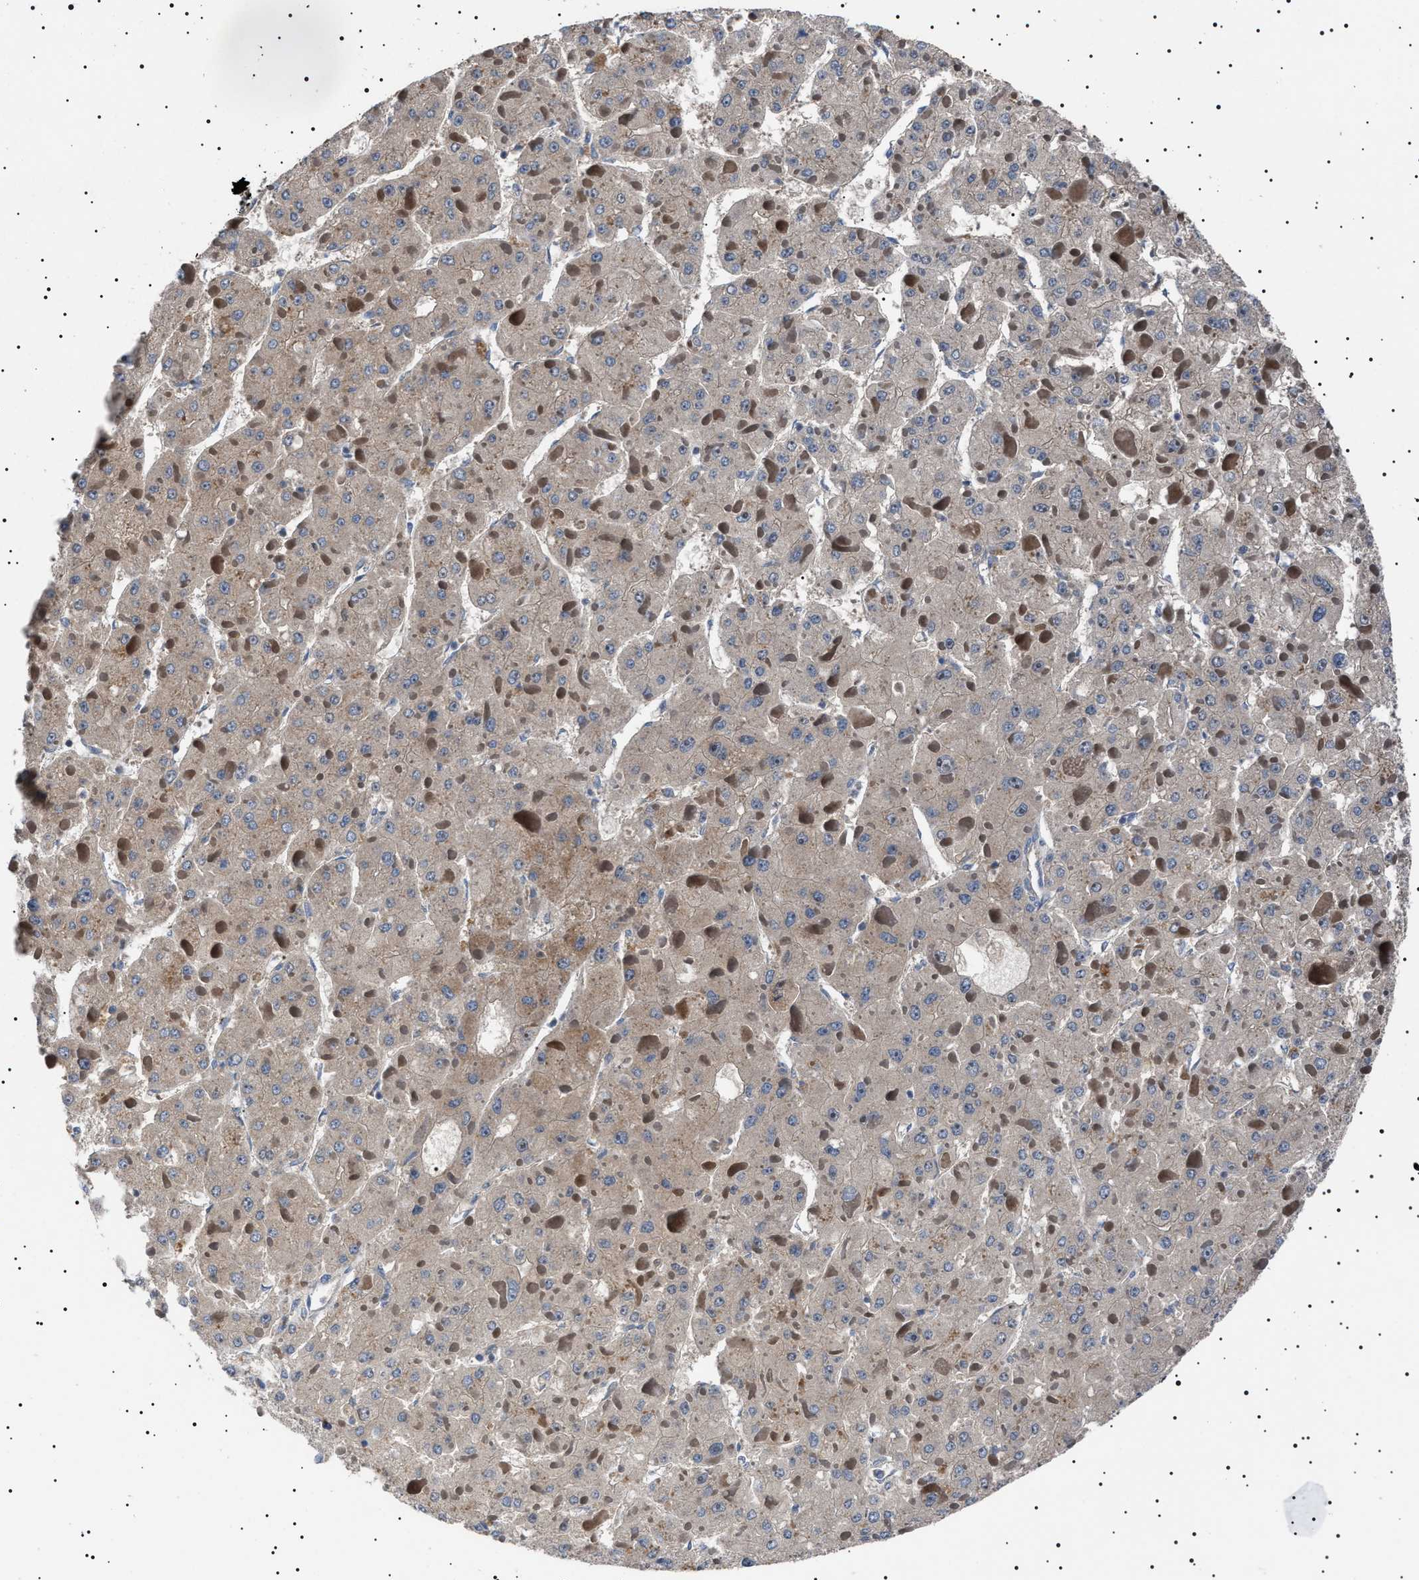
{"staining": {"intensity": "weak", "quantity": ">75%", "location": "cytoplasmic/membranous"}, "tissue": "liver cancer", "cell_type": "Tumor cells", "image_type": "cancer", "snomed": [{"axis": "morphology", "description": "Carcinoma, Hepatocellular, NOS"}, {"axis": "topography", "description": "Liver"}], "caption": "This photomicrograph reveals IHC staining of hepatocellular carcinoma (liver), with low weak cytoplasmic/membranous positivity in about >75% of tumor cells.", "gene": "PTRH1", "patient": {"sex": "female", "age": 73}}